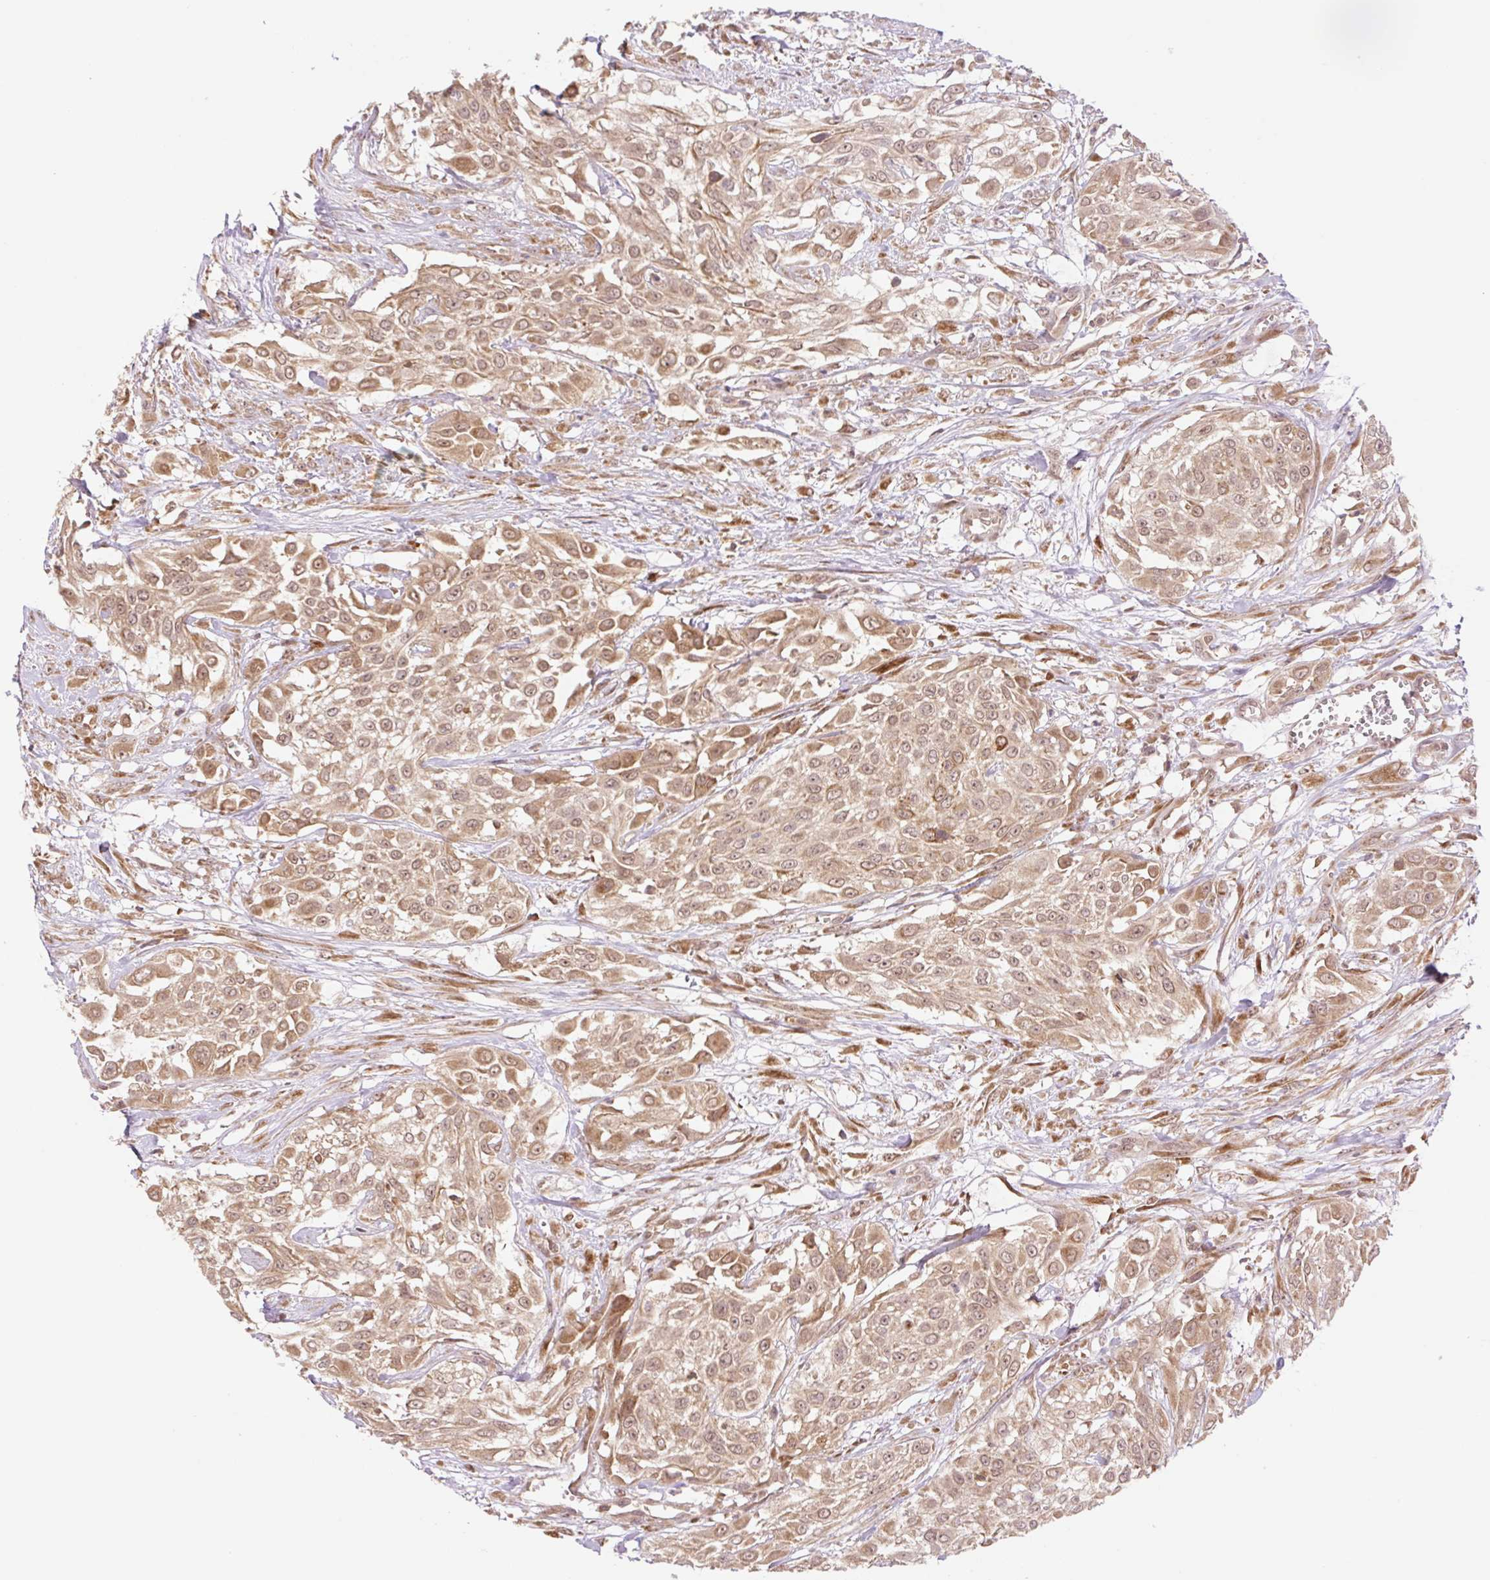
{"staining": {"intensity": "moderate", "quantity": ">75%", "location": "cytoplasmic/membranous"}, "tissue": "urothelial cancer", "cell_type": "Tumor cells", "image_type": "cancer", "snomed": [{"axis": "morphology", "description": "Urothelial carcinoma, High grade"}, {"axis": "topography", "description": "Urinary bladder"}], "caption": "Urothelial cancer was stained to show a protein in brown. There is medium levels of moderate cytoplasmic/membranous positivity in approximately >75% of tumor cells.", "gene": "YJU2B", "patient": {"sex": "male", "age": 57}}